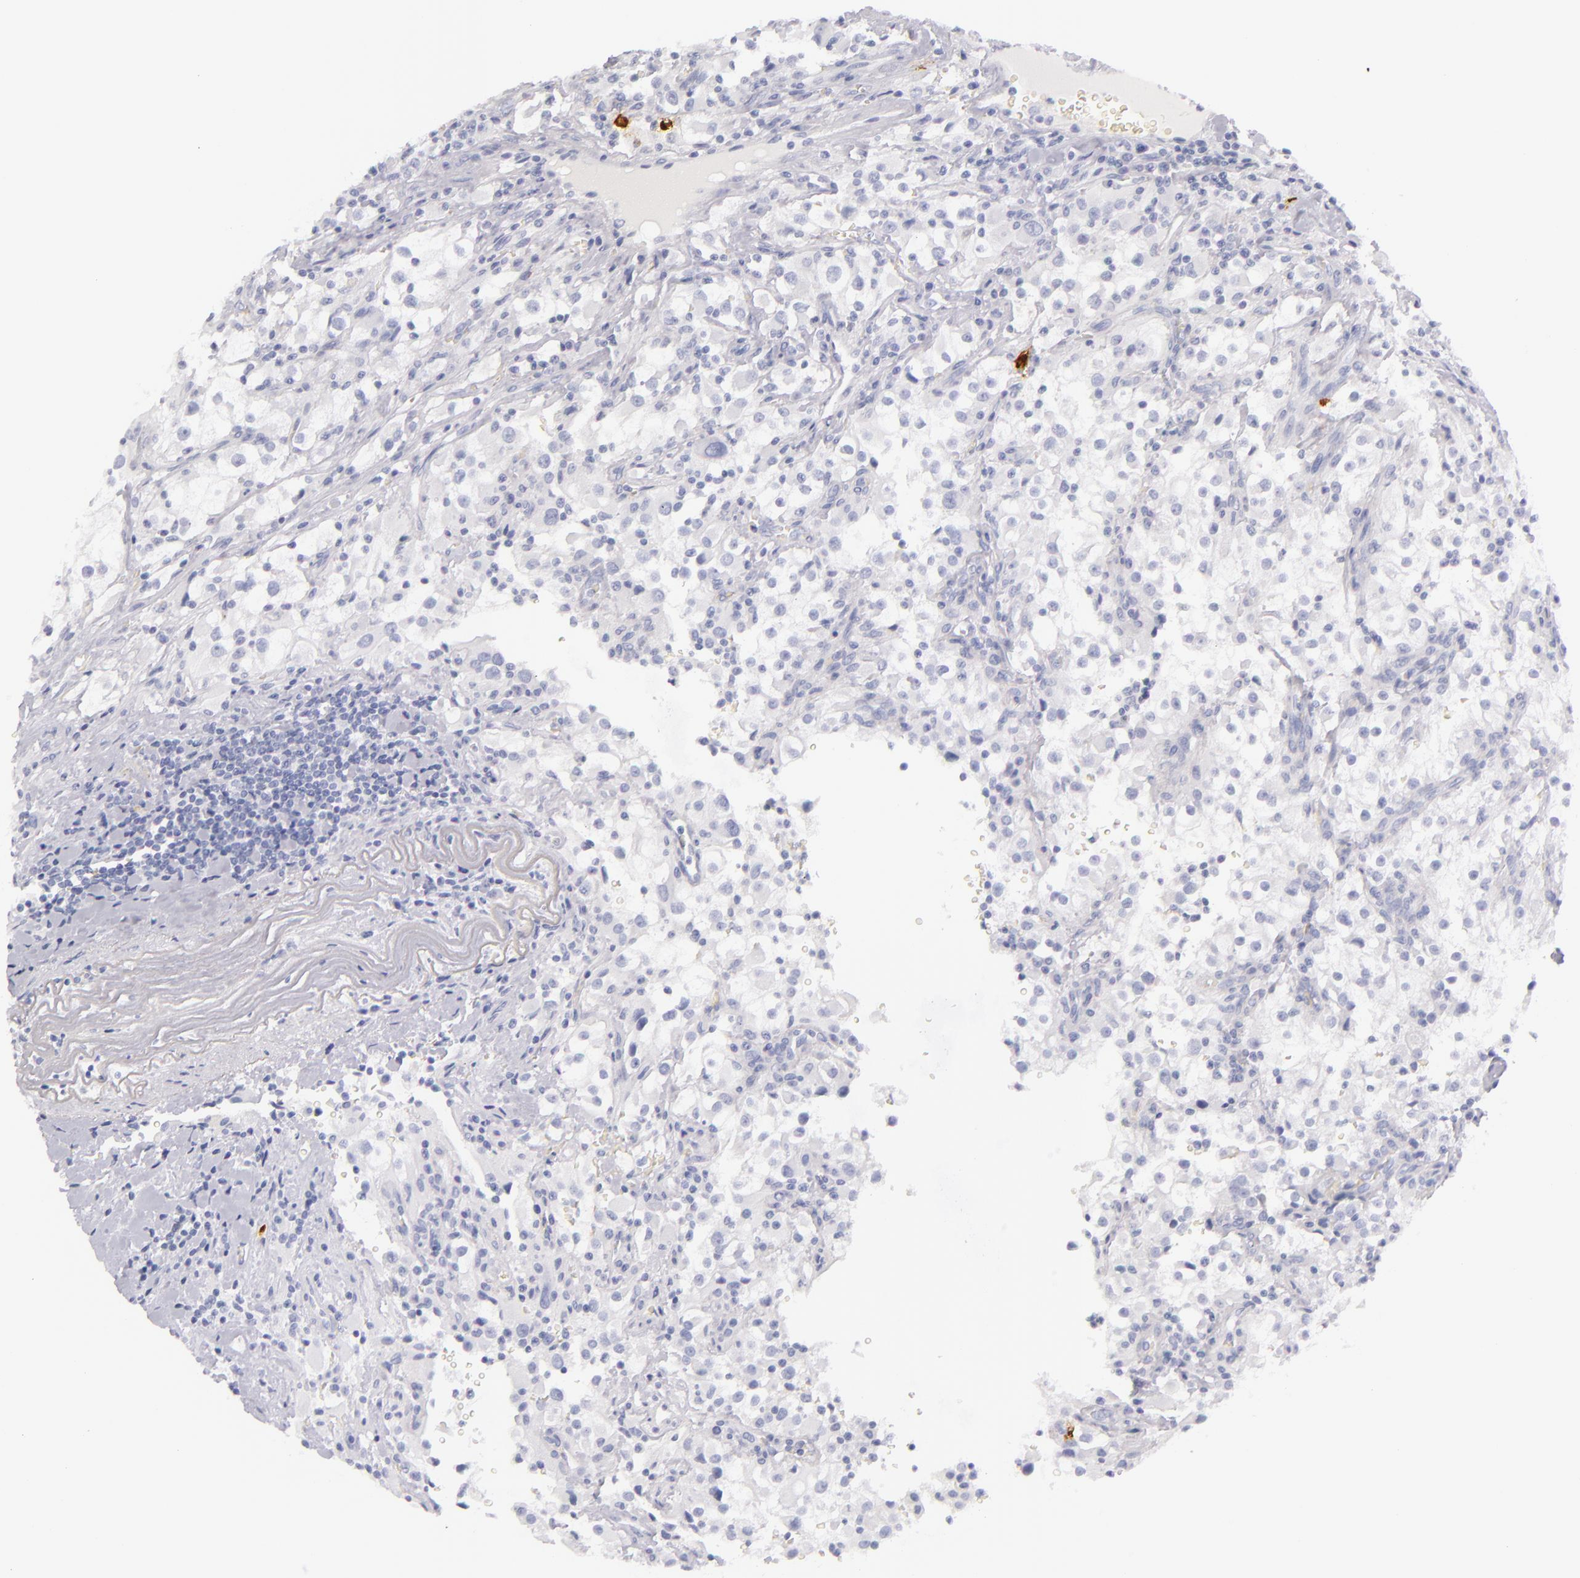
{"staining": {"intensity": "negative", "quantity": "none", "location": "none"}, "tissue": "renal cancer", "cell_type": "Tumor cells", "image_type": "cancer", "snomed": [{"axis": "morphology", "description": "Adenocarcinoma, NOS"}, {"axis": "topography", "description": "Kidney"}], "caption": "Human renal cancer (adenocarcinoma) stained for a protein using immunohistochemistry (IHC) exhibits no staining in tumor cells.", "gene": "TPSD1", "patient": {"sex": "female", "age": 52}}